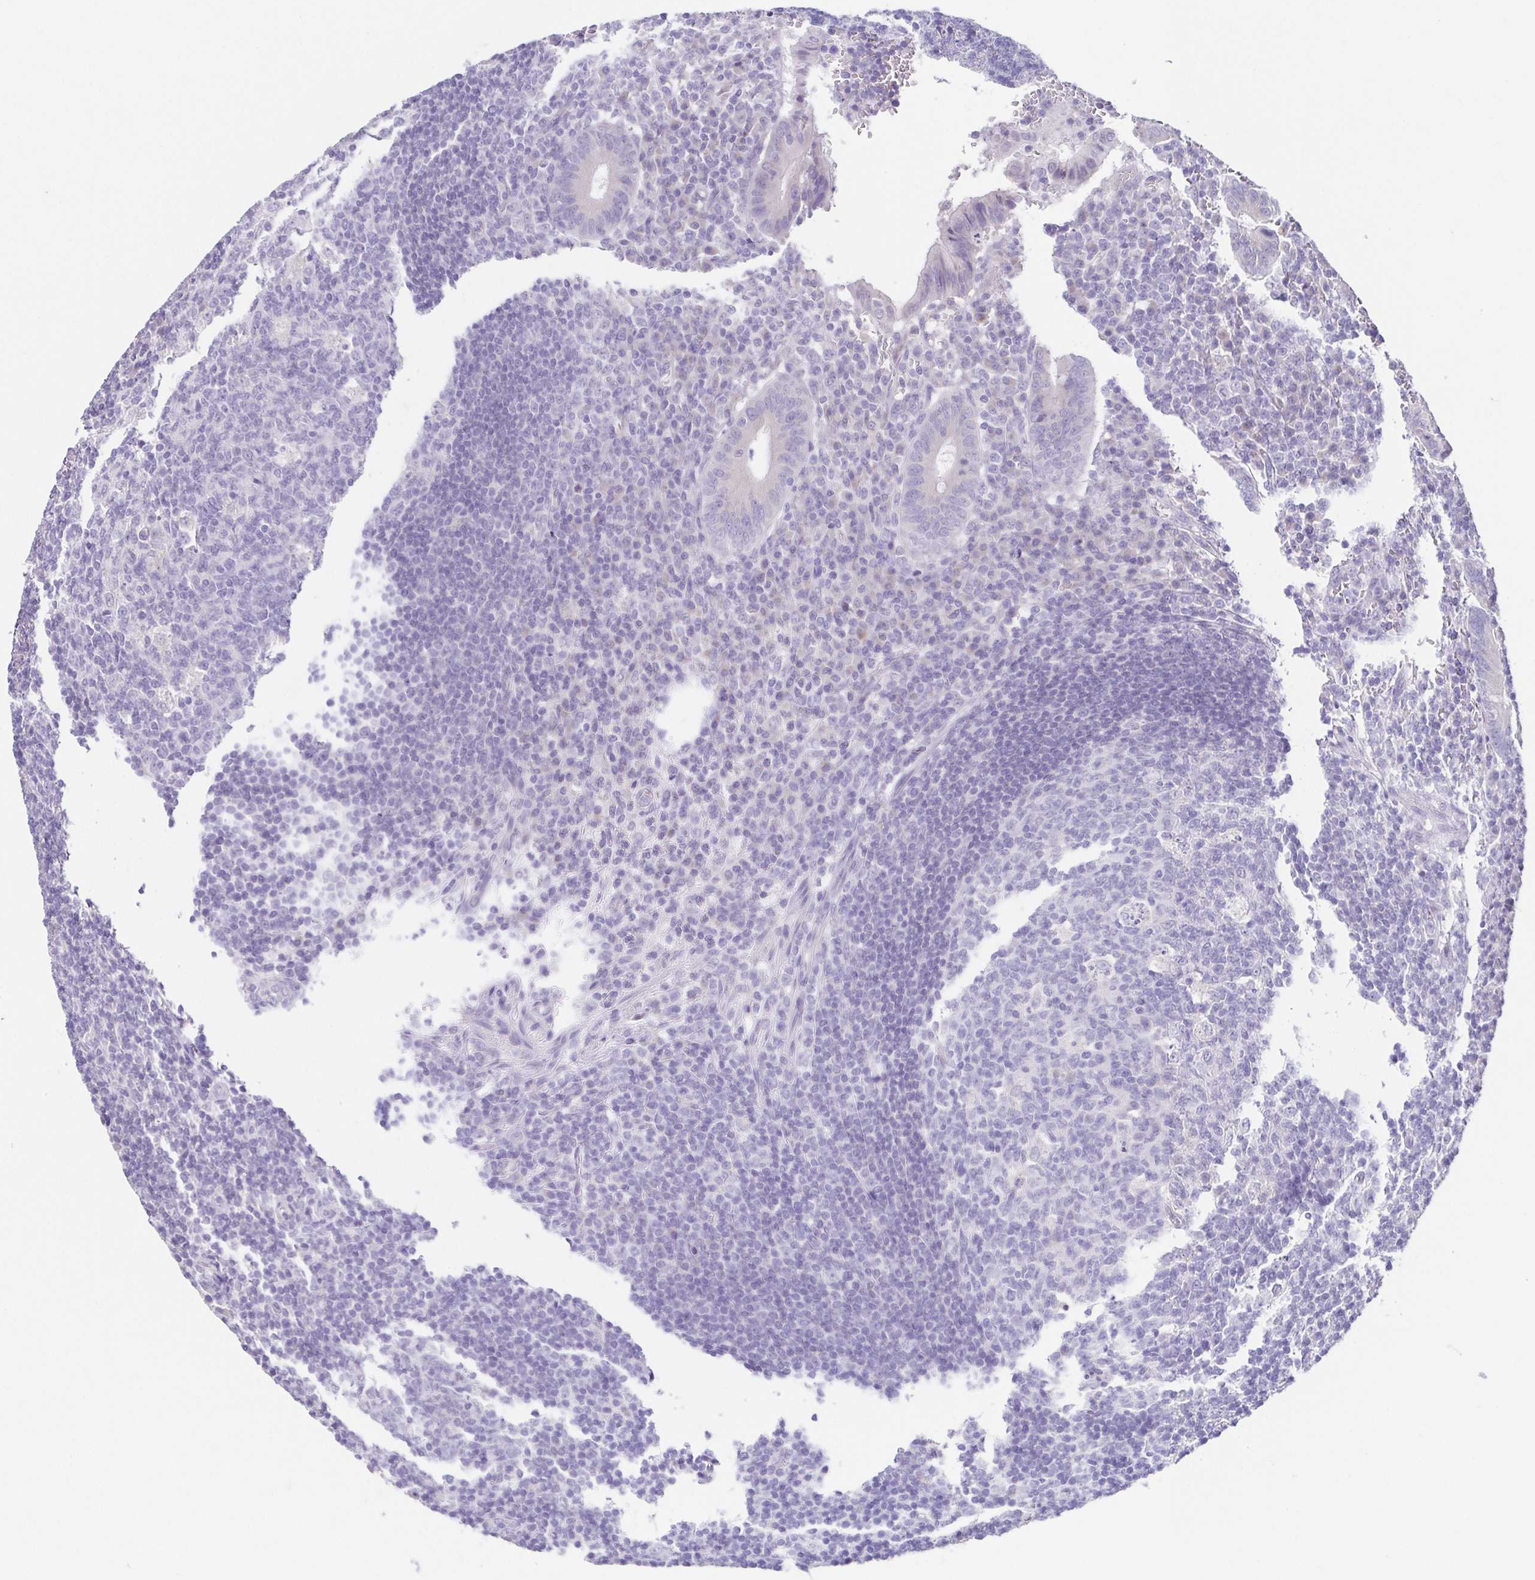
{"staining": {"intensity": "negative", "quantity": "none", "location": "none"}, "tissue": "appendix", "cell_type": "Glandular cells", "image_type": "normal", "snomed": [{"axis": "morphology", "description": "Normal tissue, NOS"}, {"axis": "topography", "description": "Appendix"}], "caption": "Glandular cells show no significant staining in unremarkable appendix. The staining was performed using DAB (3,3'-diaminobenzidine) to visualize the protein expression in brown, while the nuclei were stained in blue with hematoxylin (Magnification: 20x).", "gene": "RDH11", "patient": {"sex": "male", "age": 18}}